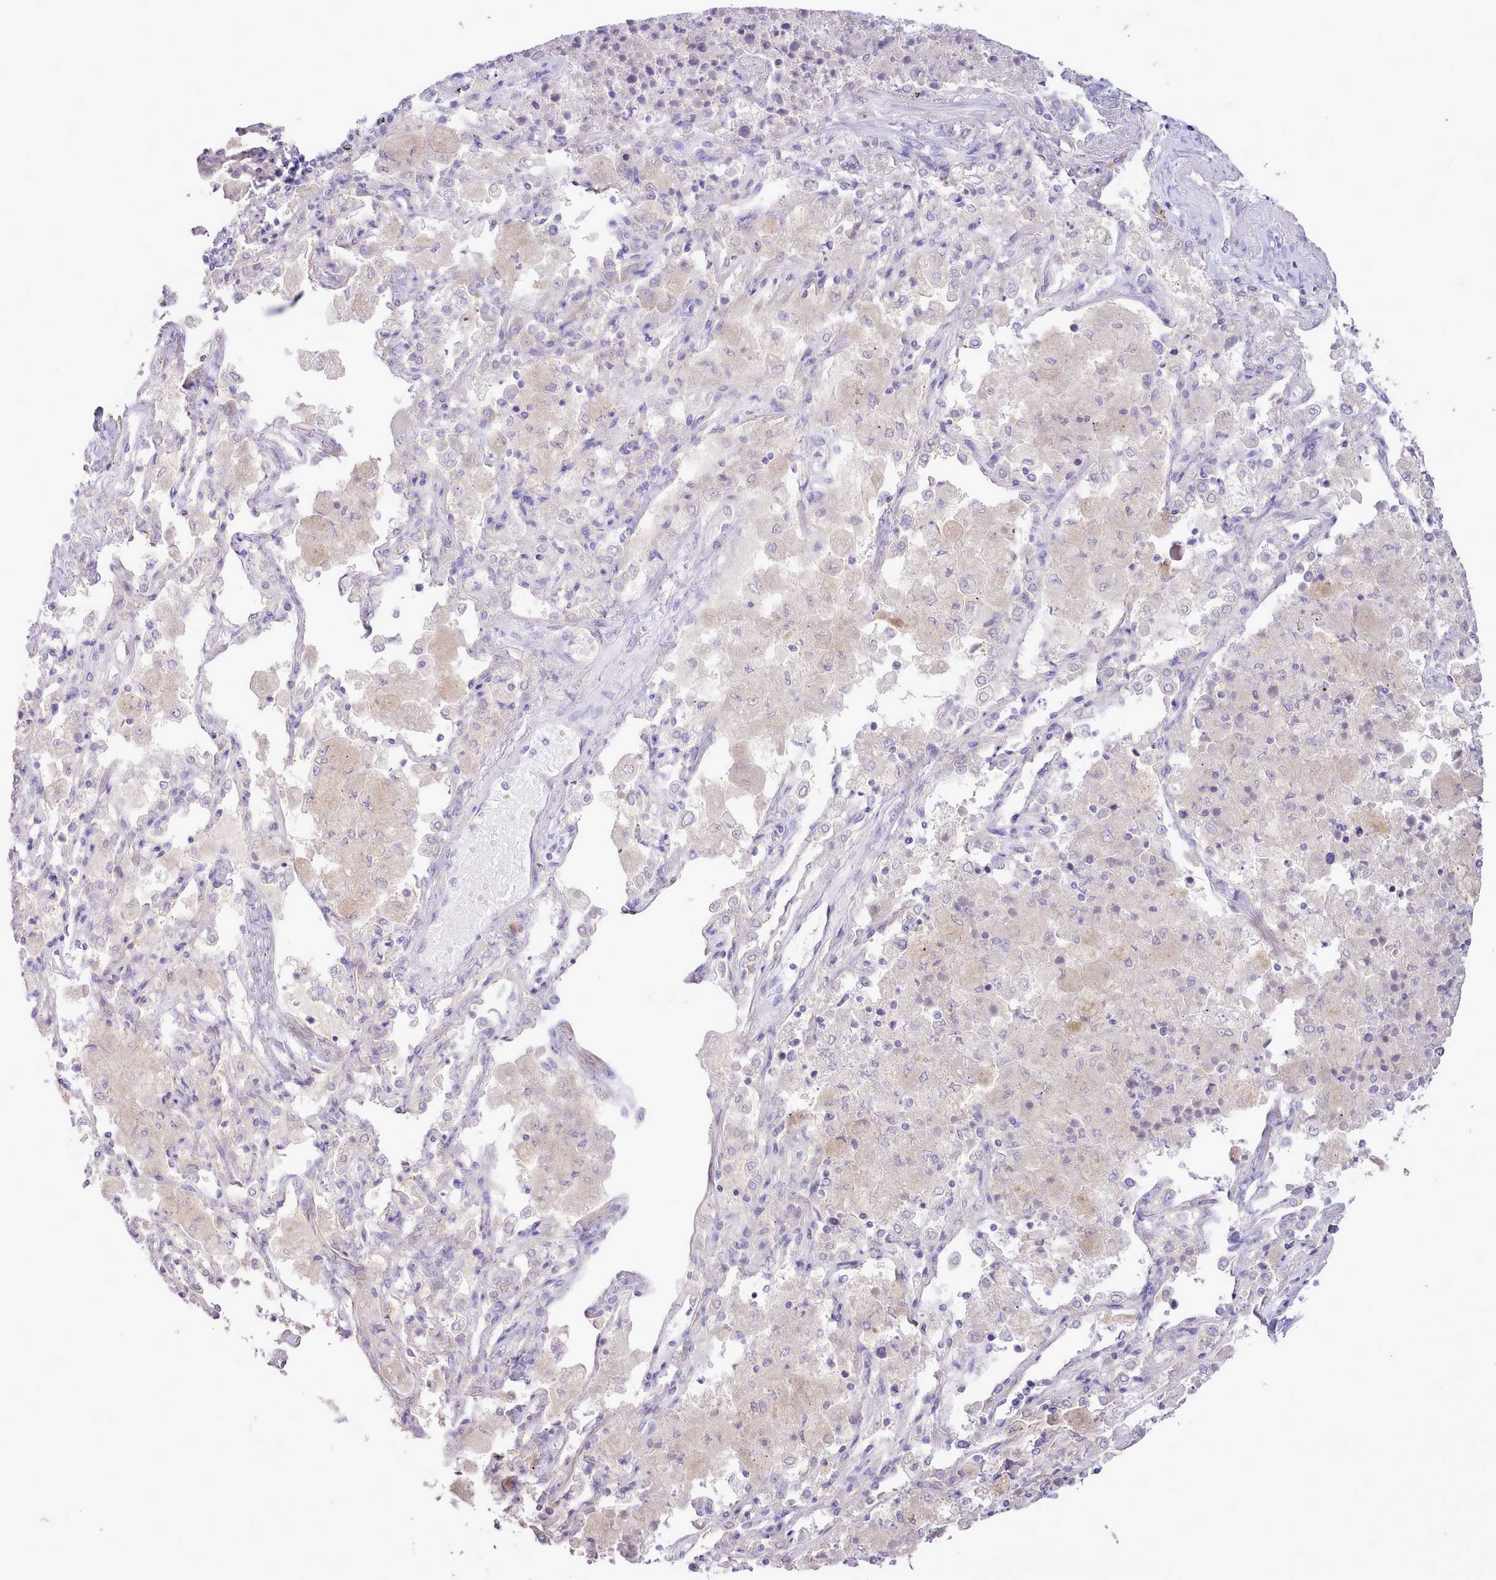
{"staining": {"intensity": "weak", "quantity": "<25%", "location": "cytoplasmic/membranous"}, "tissue": "lung cancer", "cell_type": "Tumor cells", "image_type": "cancer", "snomed": [{"axis": "morphology", "description": "Squamous cell carcinoma, NOS"}, {"axis": "topography", "description": "Lung"}], "caption": "Image shows no significant protein staining in tumor cells of squamous cell carcinoma (lung).", "gene": "CCL1", "patient": {"sex": "female", "age": 70}}